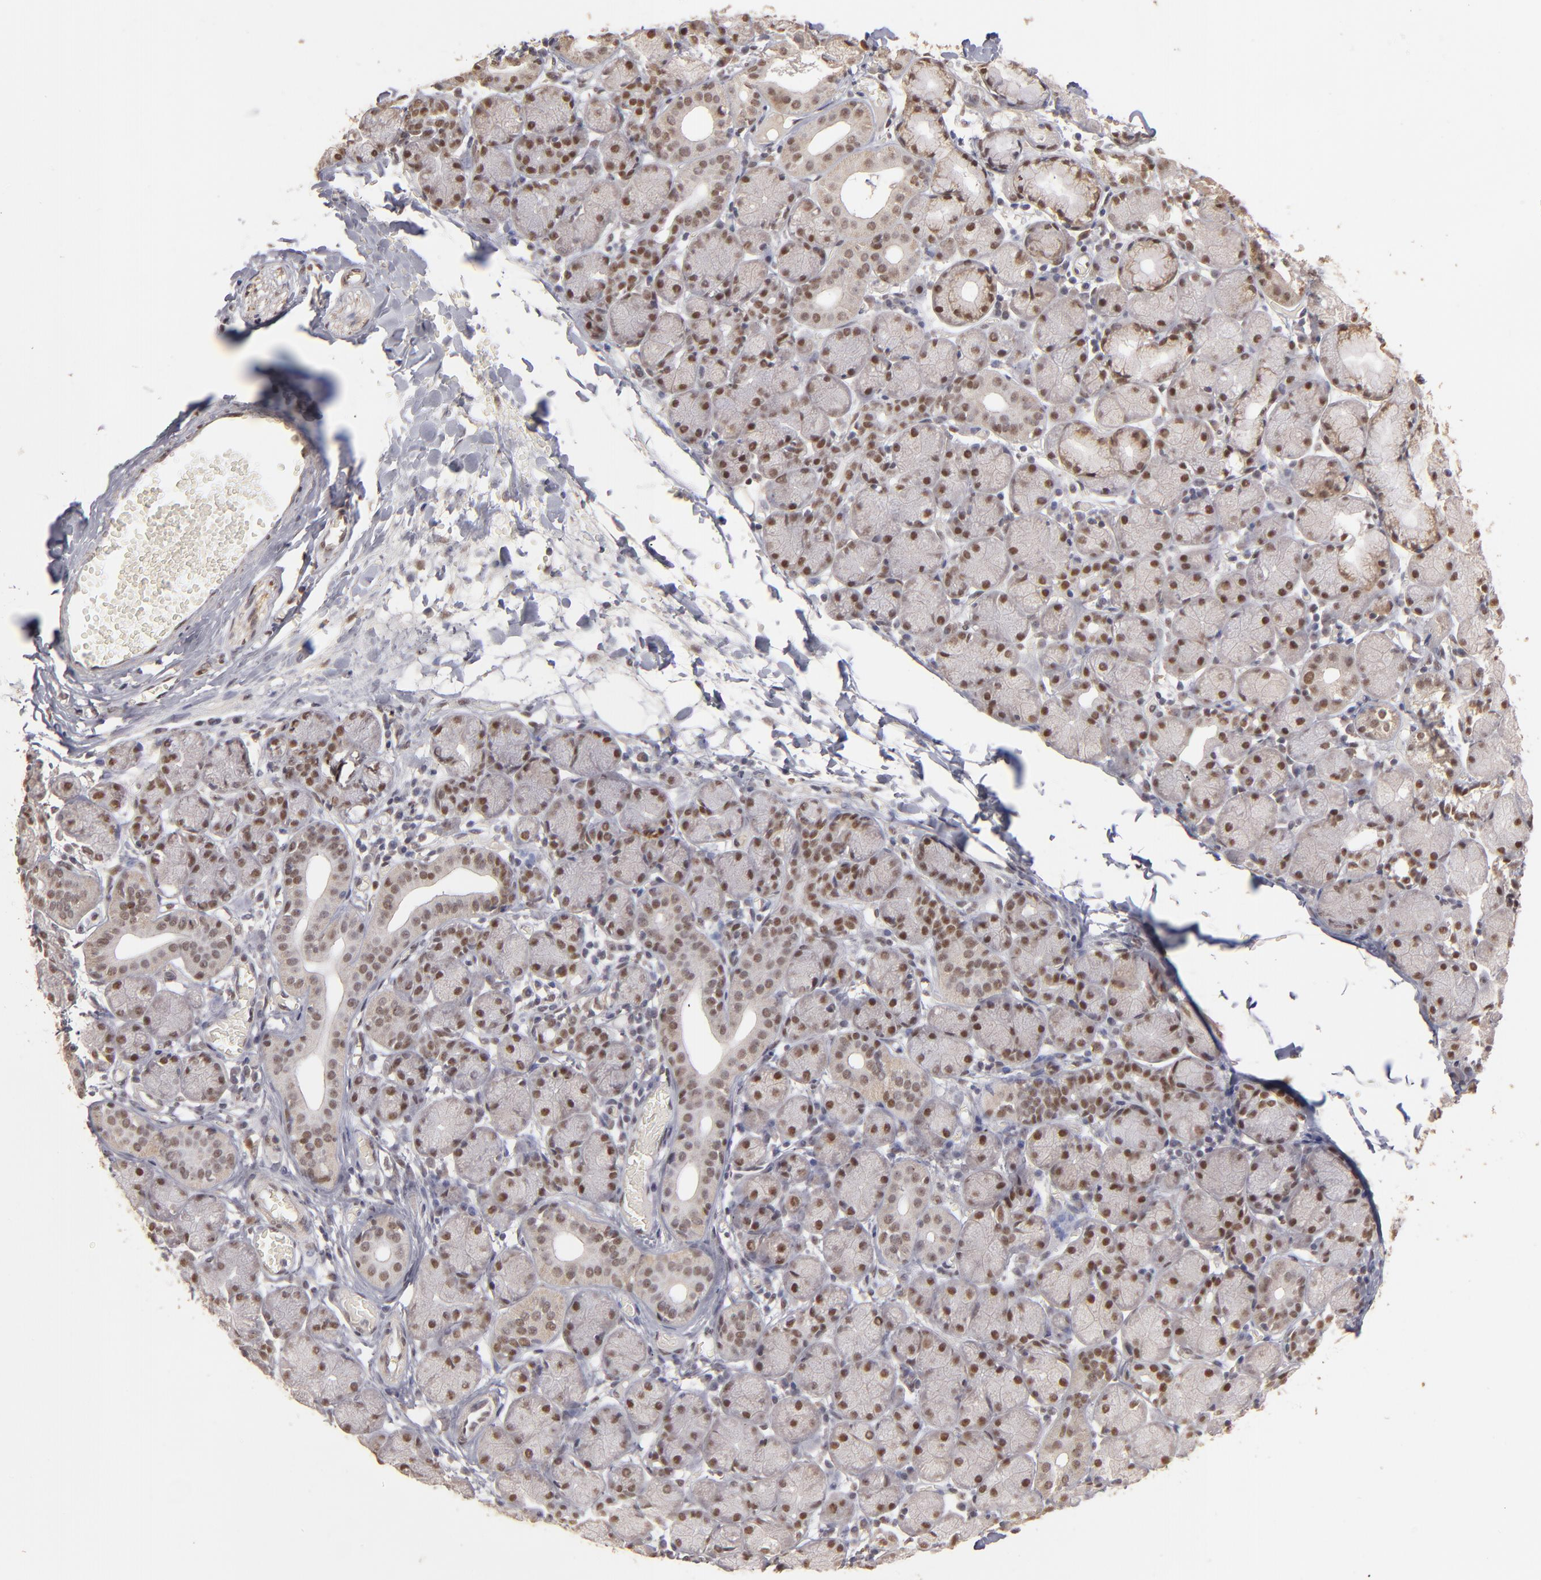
{"staining": {"intensity": "moderate", "quantity": ">75%", "location": "cytoplasmic/membranous,nuclear"}, "tissue": "salivary gland", "cell_type": "Glandular cells", "image_type": "normal", "snomed": [{"axis": "morphology", "description": "Normal tissue, NOS"}, {"axis": "topography", "description": "Salivary gland"}], "caption": "DAB immunohistochemical staining of benign human salivary gland reveals moderate cytoplasmic/membranous,nuclear protein positivity in approximately >75% of glandular cells. (DAB IHC, brown staining for protein, blue staining for nuclei).", "gene": "CLOCK", "patient": {"sex": "female", "age": 24}}